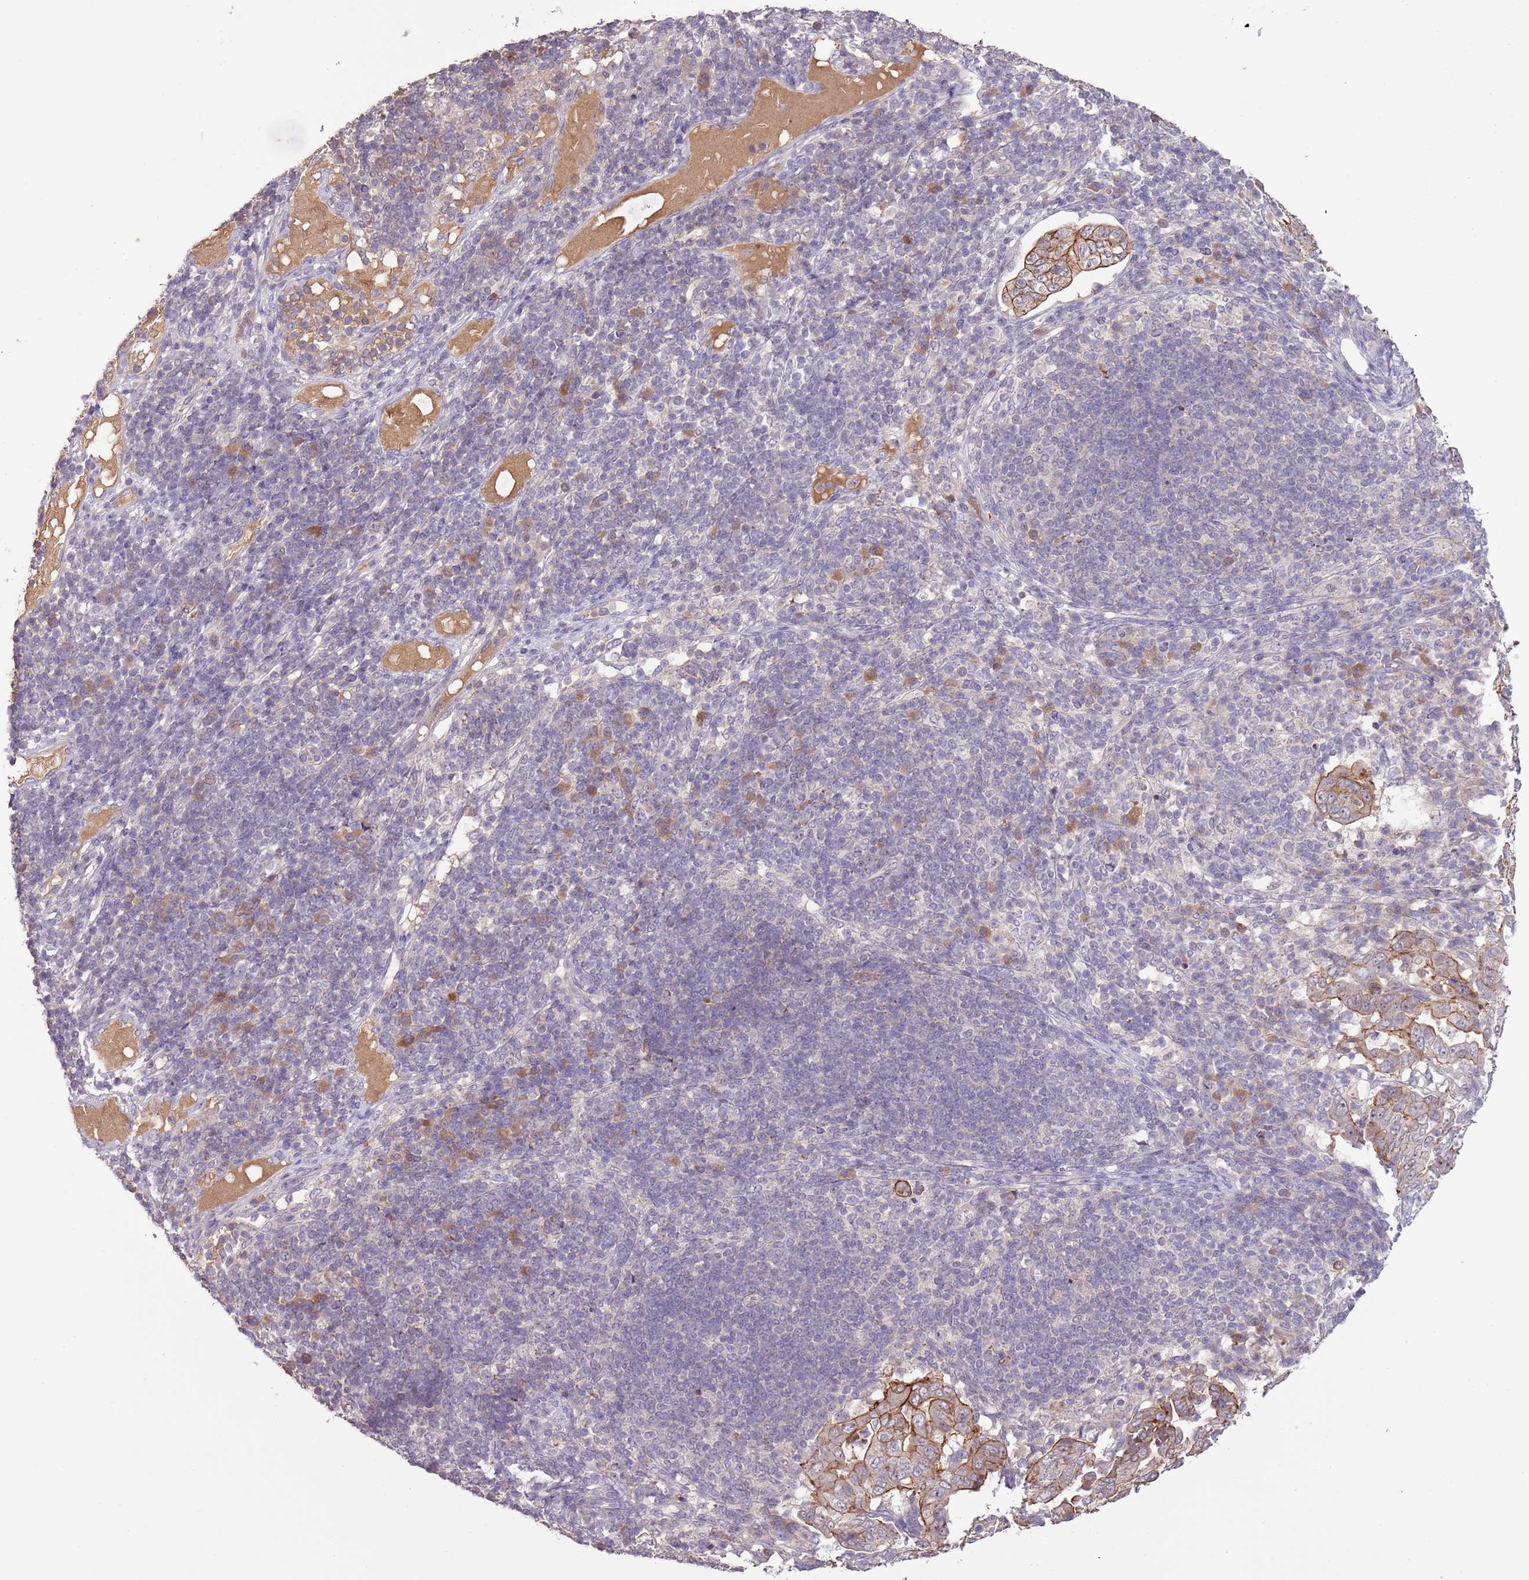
{"staining": {"intensity": "moderate", "quantity": "25%-75%", "location": "cytoplasmic/membranous"}, "tissue": "pancreatic cancer", "cell_type": "Tumor cells", "image_type": "cancer", "snomed": [{"axis": "morphology", "description": "Normal tissue, NOS"}, {"axis": "morphology", "description": "Adenocarcinoma, NOS"}, {"axis": "topography", "description": "Lymph node"}, {"axis": "topography", "description": "Pancreas"}], "caption": "Tumor cells exhibit medium levels of moderate cytoplasmic/membranous positivity in approximately 25%-75% of cells in pancreatic cancer.", "gene": "SHROOM3", "patient": {"sex": "female", "age": 67}}